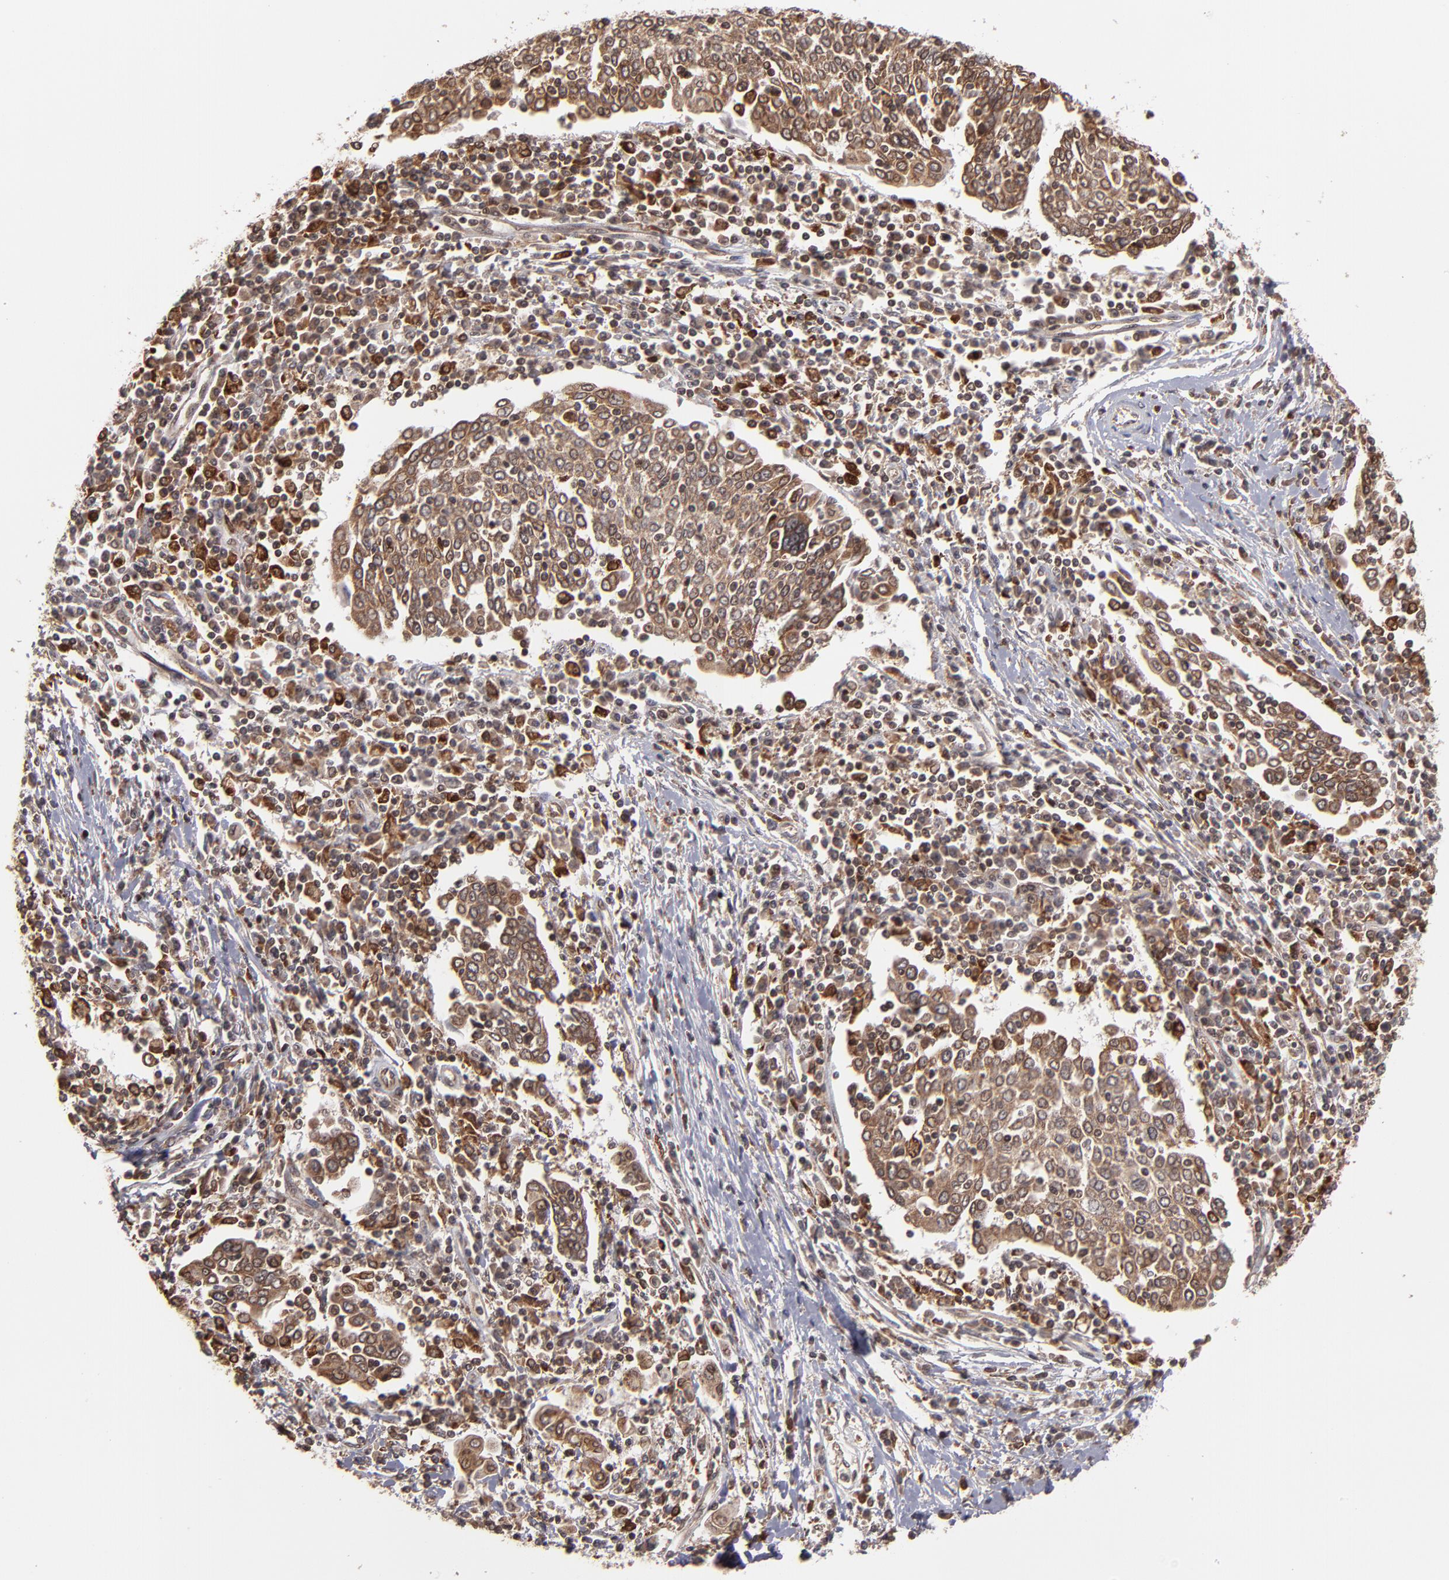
{"staining": {"intensity": "strong", "quantity": ">75%", "location": "cytoplasmic/membranous,nuclear"}, "tissue": "cervical cancer", "cell_type": "Tumor cells", "image_type": "cancer", "snomed": [{"axis": "morphology", "description": "Squamous cell carcinoma, NOS"}, {"axis": "topography", "description": "Cervix"}], "caption": "Tumor cells show high levels of strong cytoplasmic/membranous and nuclear expression in about >75% of cells in human cervical squamous cell carcinoma.", "gene": "RGS6", "patient": {"sex": "female", "age": 40}}